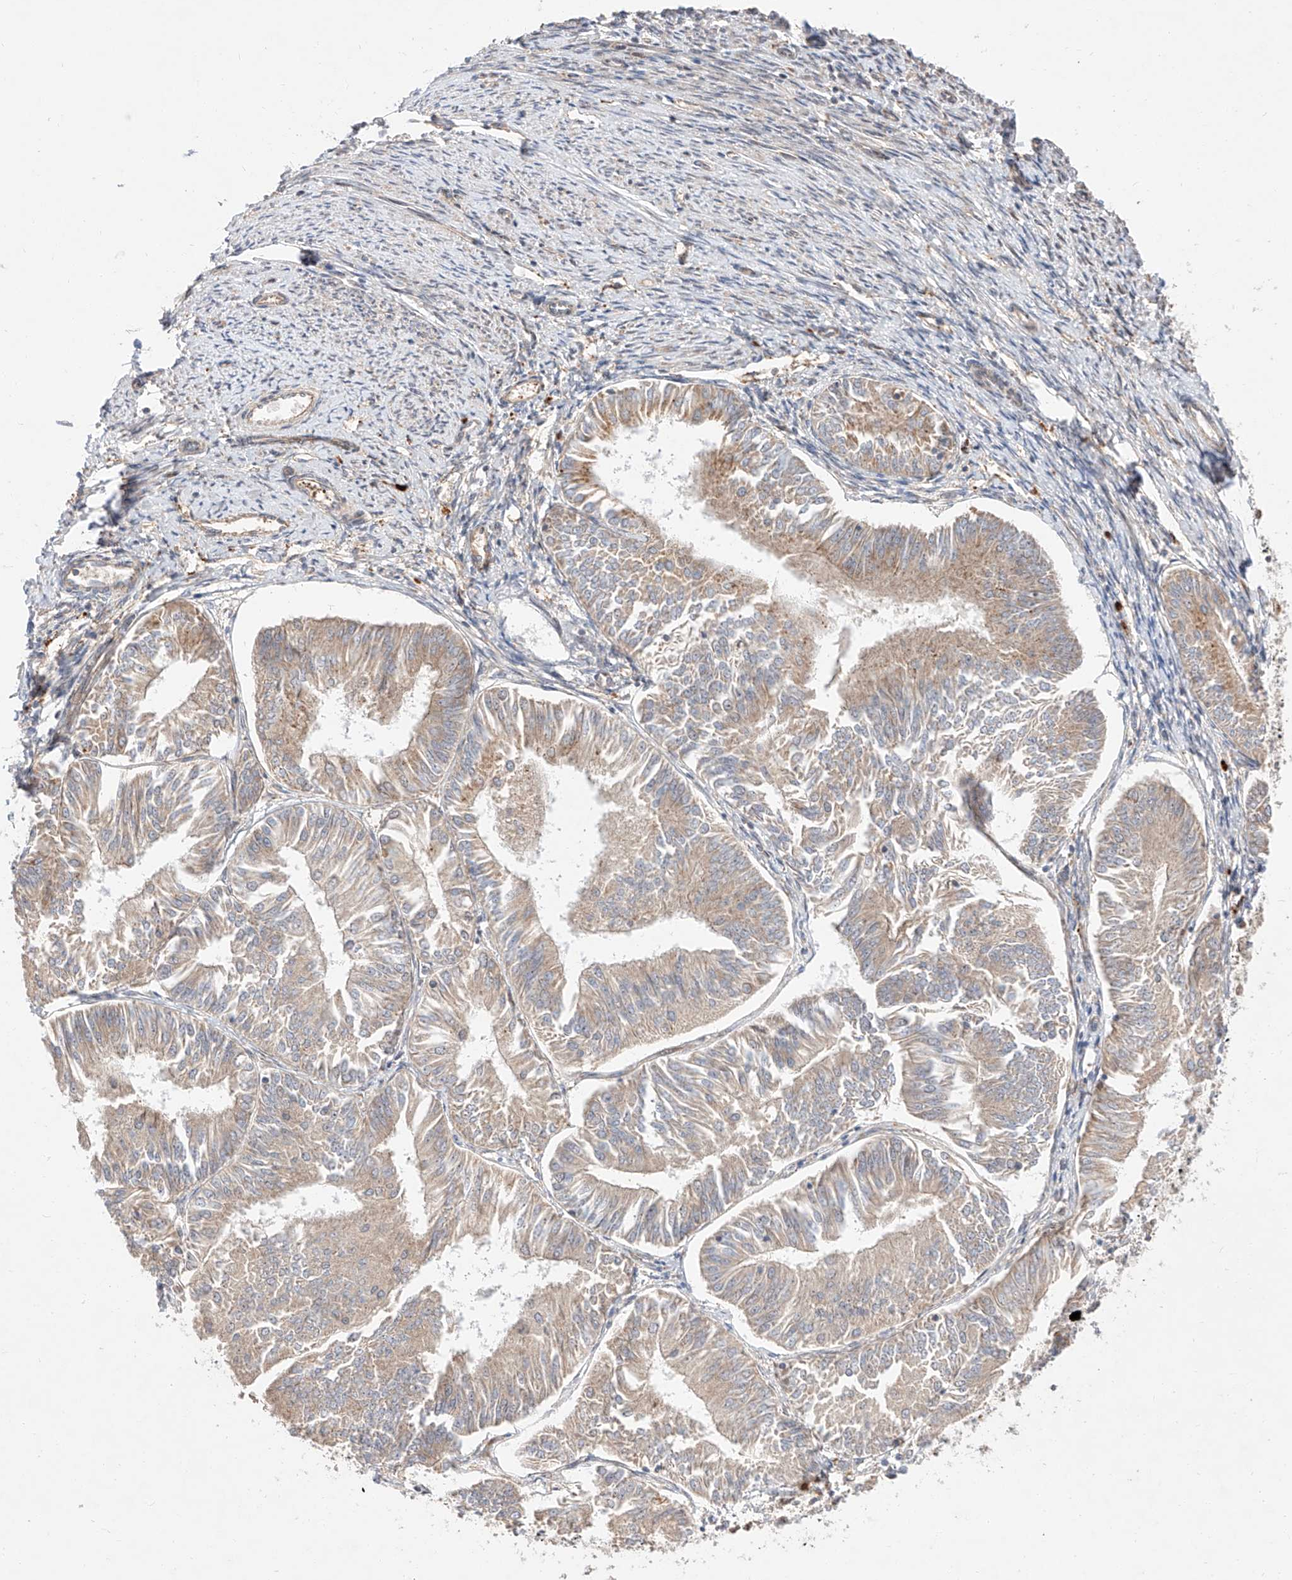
{"staining": {"intensity": "weak", "quantity": "25%-75%", "location": "cytoplasmic/membranous"}, "tissue": "endometrial cancer", "cell_type": "Tumor cells", "image_type": "cancer", "snomed": [{"axis": "morphology", "description": "Adenocarcinoma, NOS"}, {"axis": "topography", "description": "Endometrium"}], "caption": "A brown stain labels weak cytoplasmic/membranous staining of a protein in adenocarcinoma (endometrial) tumor cells. (Stains: DAB in brown, nuclei in blue, Microscopy: brightfield microscopy at high magnification).", "gene": "DIRAS3", "patient": {"sex": "female", "age": 58}}